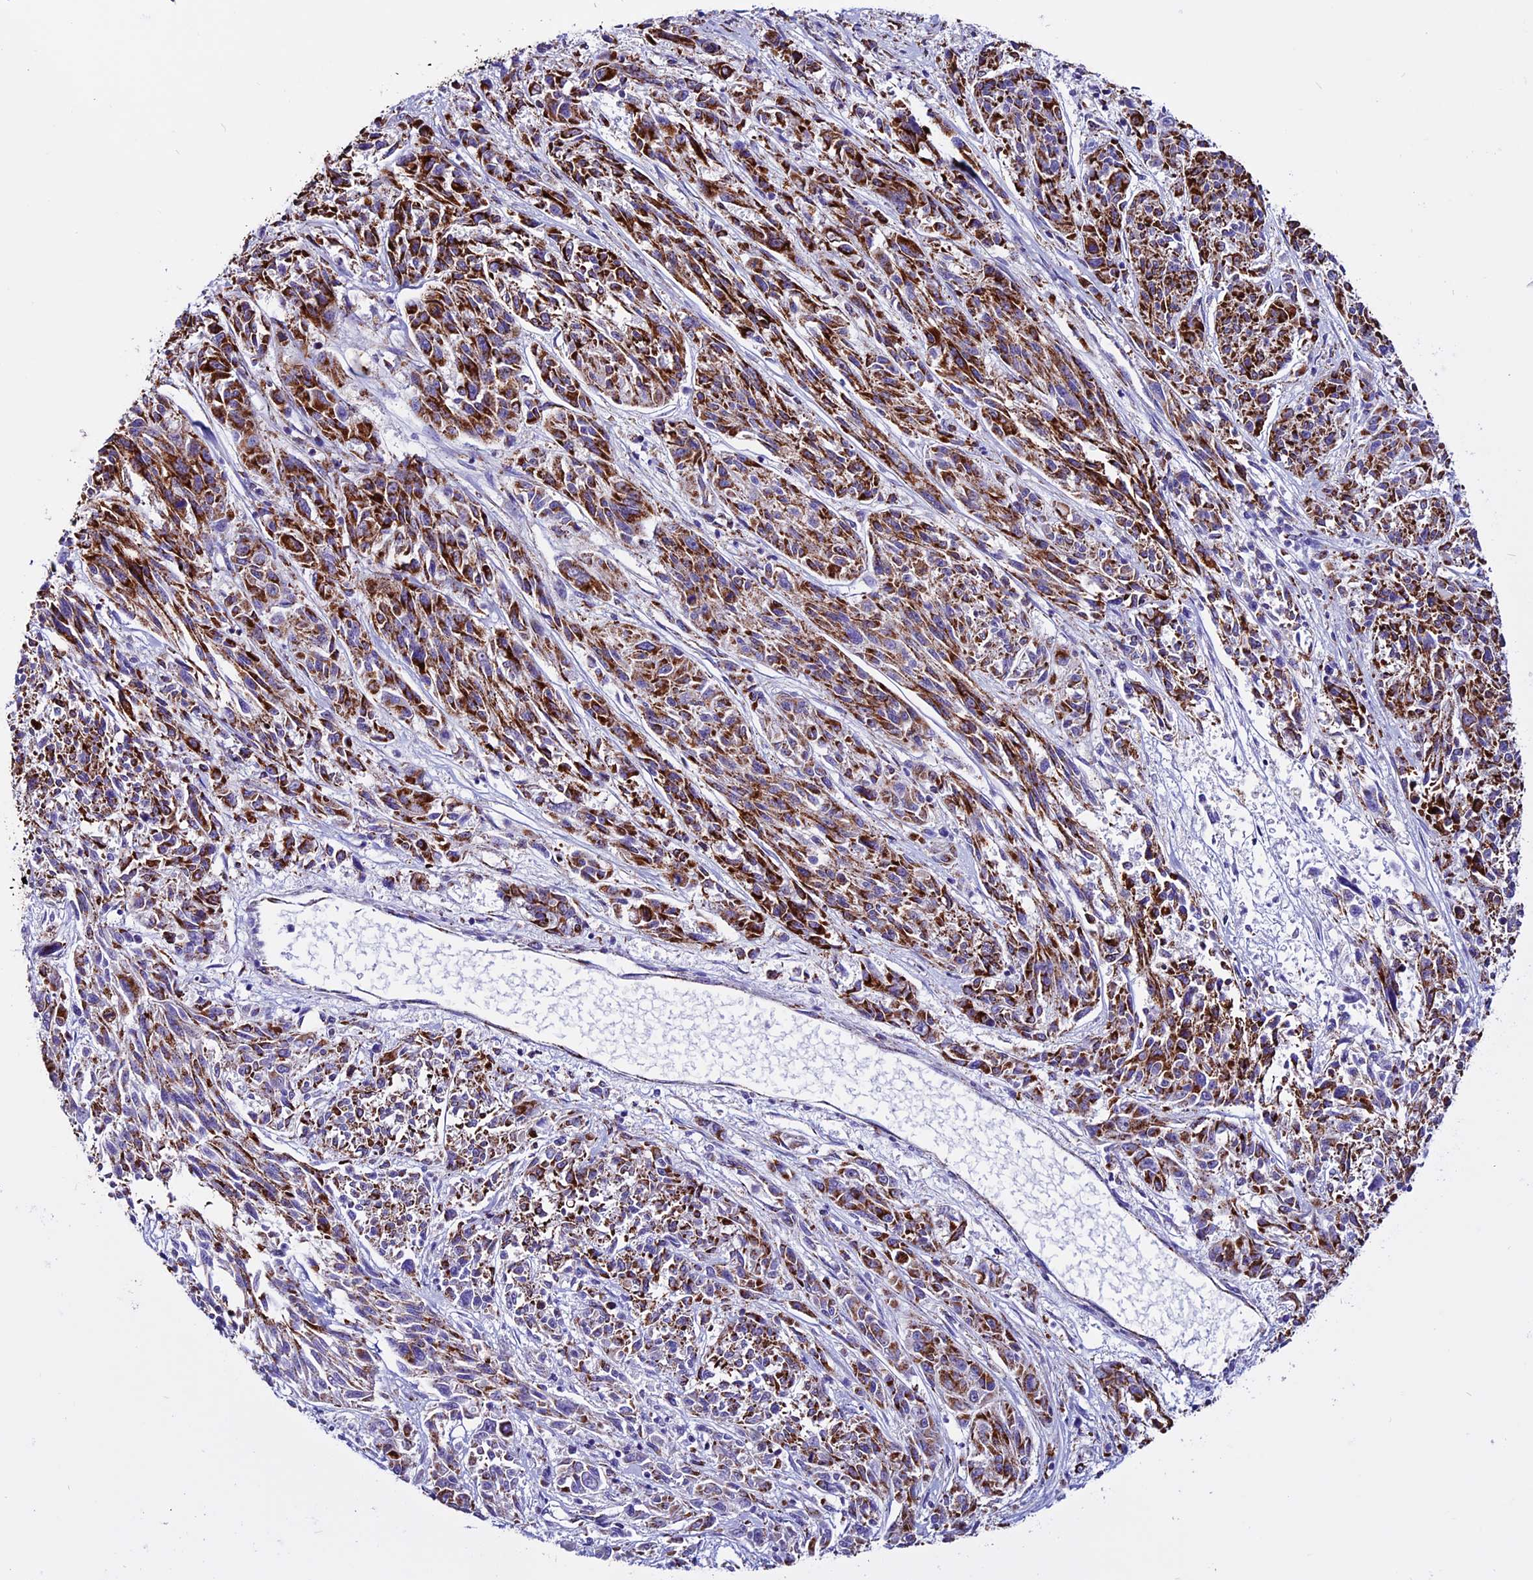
{"staining": {"intensity": "strong", "quantity": "25%-75%", "location": "cytoplasmic/membranous"}, "tissue": "melanoma", "cell_type": "Tumor cells", "image_type": "cancer", "snomed": [{"axis": "morphology", "description": "Malignant melanoma, NOS"}, {"axis": "topography", "description": "Skin"}], "caption": "Immunohistochemical staining of malignant melanoma shows high levels of strong cytoplasmic/membranous staining in approximately 25%-75% of tumor cells.", "gene": "CX3CL1", "patient": {"sex": "male", "age": 53}}